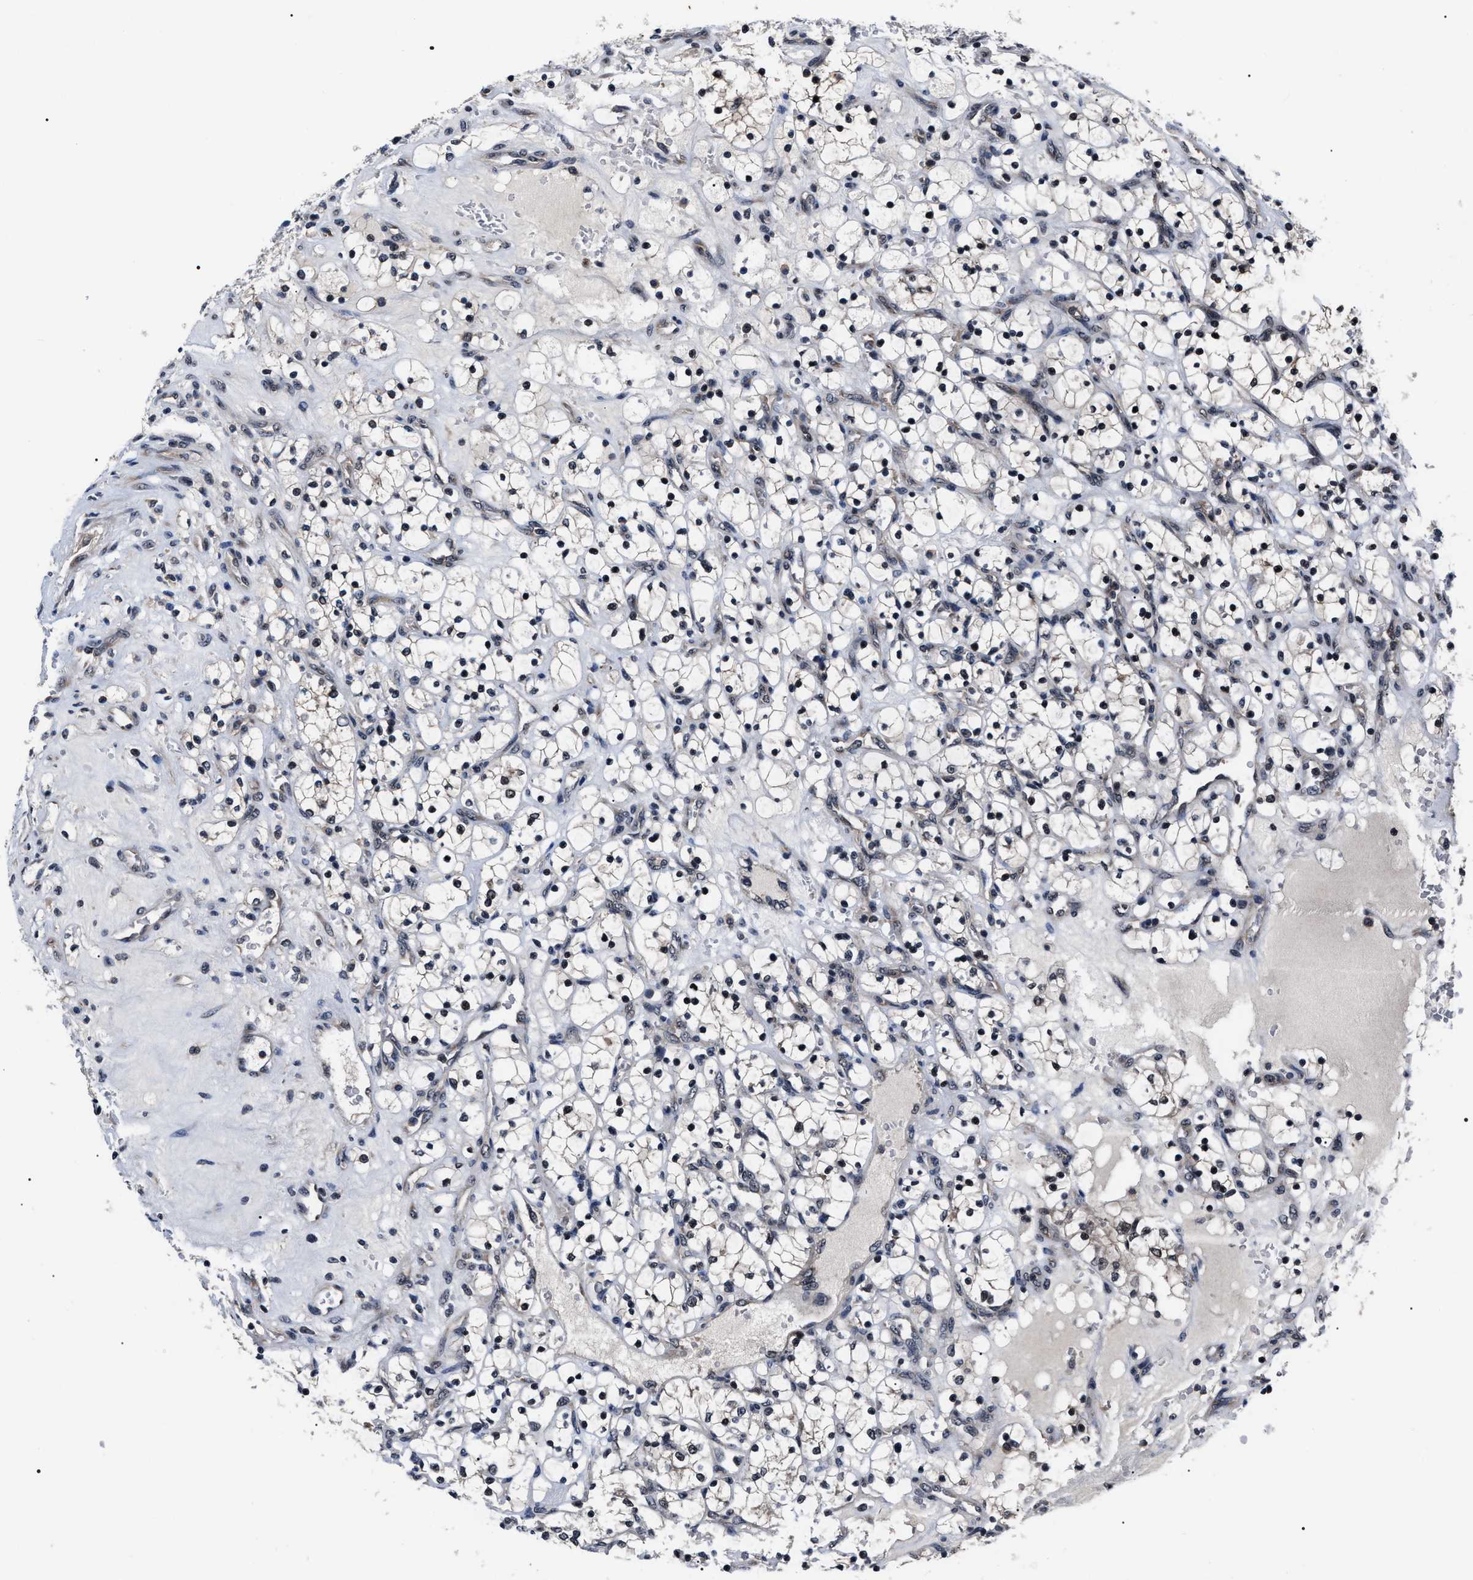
{"staining": {"intensity": "moderate", "quantity": "<25%", "location": "nuclear"}, "tissue": "renal cancer", "cell_type": "Tumor cells", "image_type": "cancer", "snomed": [{"axis": "morphology", "description": "Adenocarcinoma, NOS"}, {"axis": "topography", "description": "Kidney"}], "caption": "Immunohistochemistry image of human renal adenocarcinoma stained for a protein (brown), which reveals low levels of moderate nuclear staining in approximately <25% of tumor cells.", "gene": "CSNK2A1", "patient": {"sex": "female", "age": 69}}